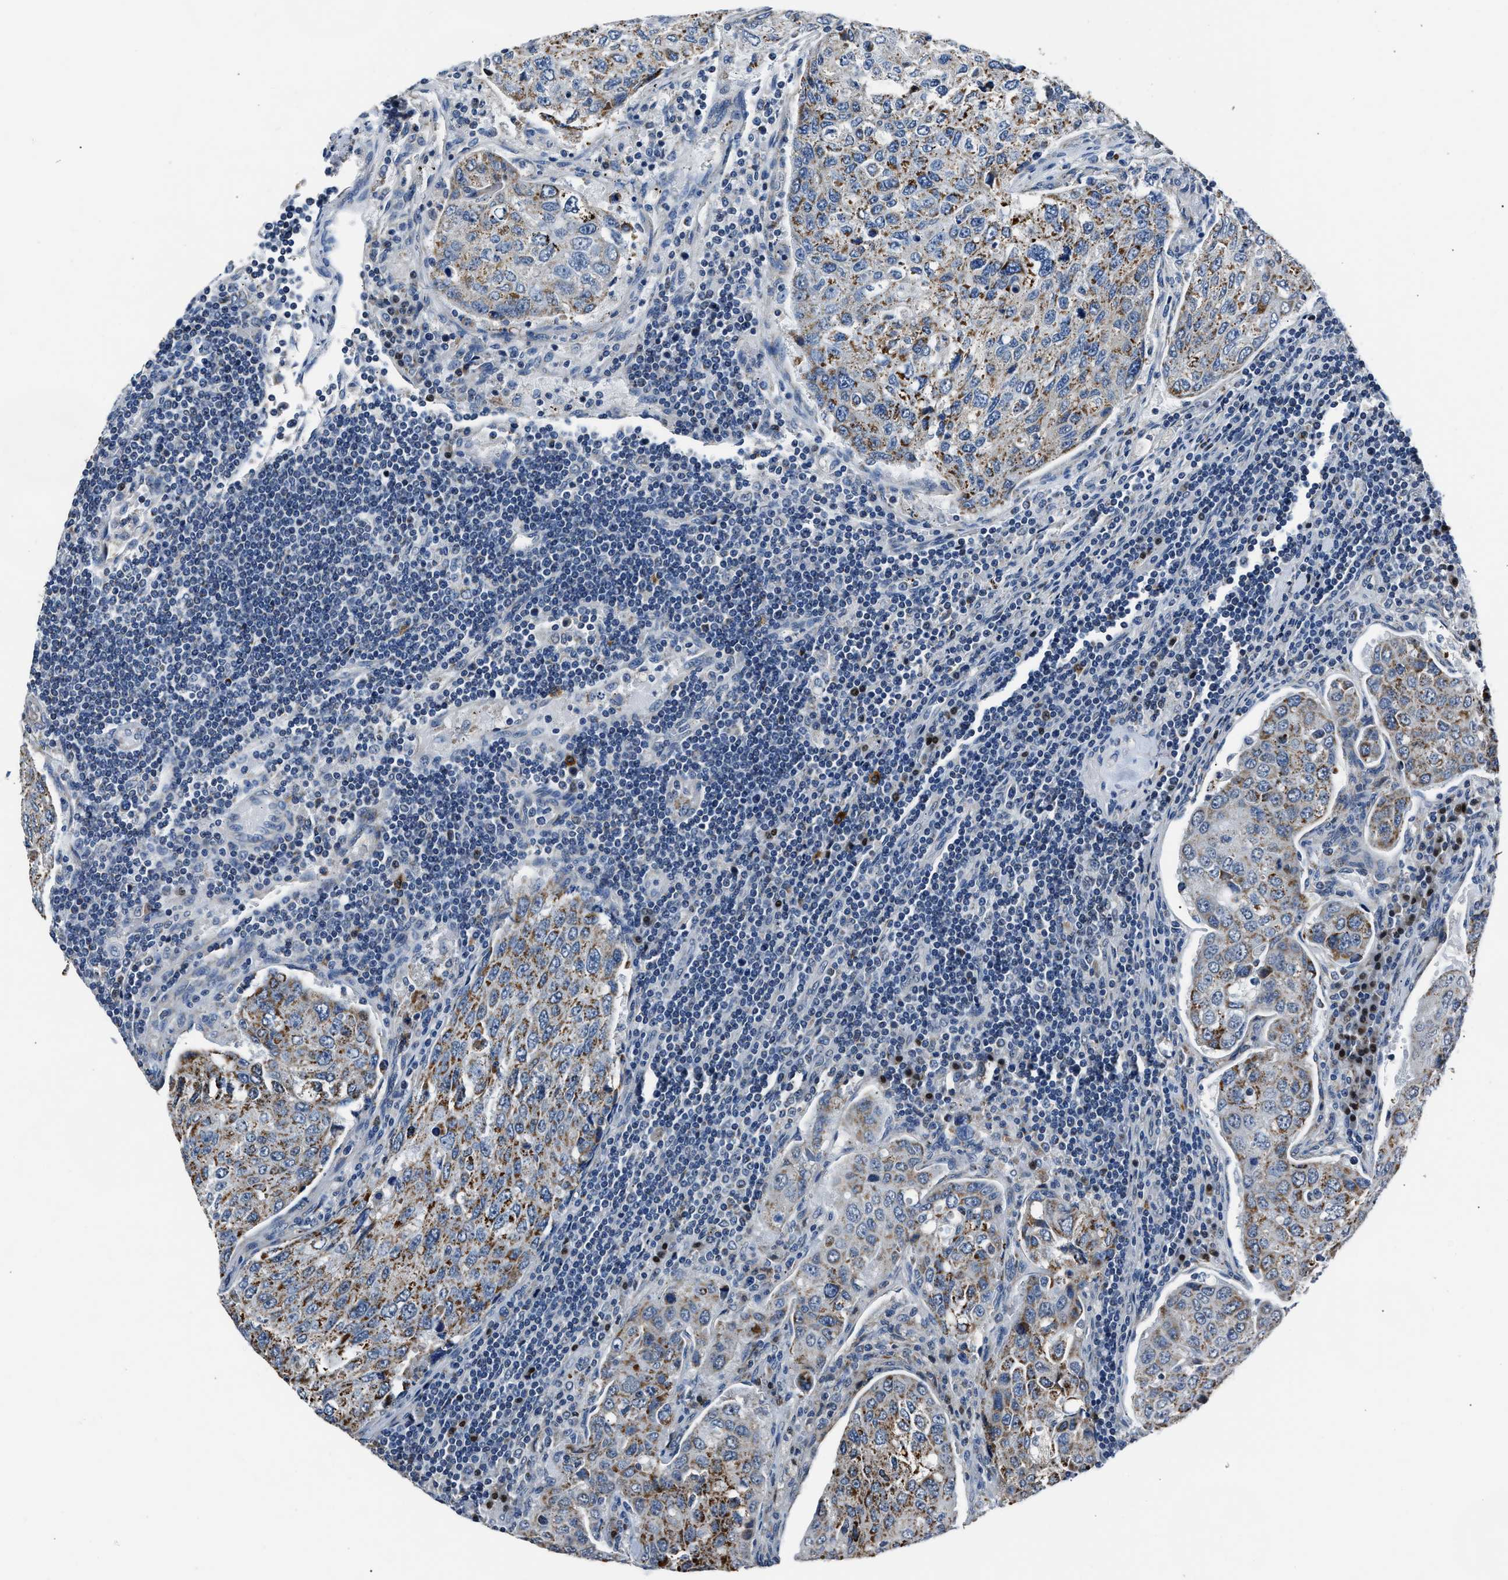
{"staining": {"intensity": "moderate", "quantity": "25%-75%", "location": "cytoplasmic/membranous"}, "tissue": "urothelial cancer", "cell_type": "Tumor cells", "image_type": "cancer", "snomed": [{"axis": "morphology", "description": "Urothelial carcinoma, High grade"}, {"axis": "topography", "description": "Lymph node"}, {"axis": "topography", "description": "Urinary bladder"}], "caption": "Human urothelial carcinoma (high-grade) stained with a brown dye reveals moderate cytoplasmic/membranous positive staining in approximately 25%-75% of tumor cells.", "gene": "NSUN5", "patient": {"sex": "male", "age": 51}}